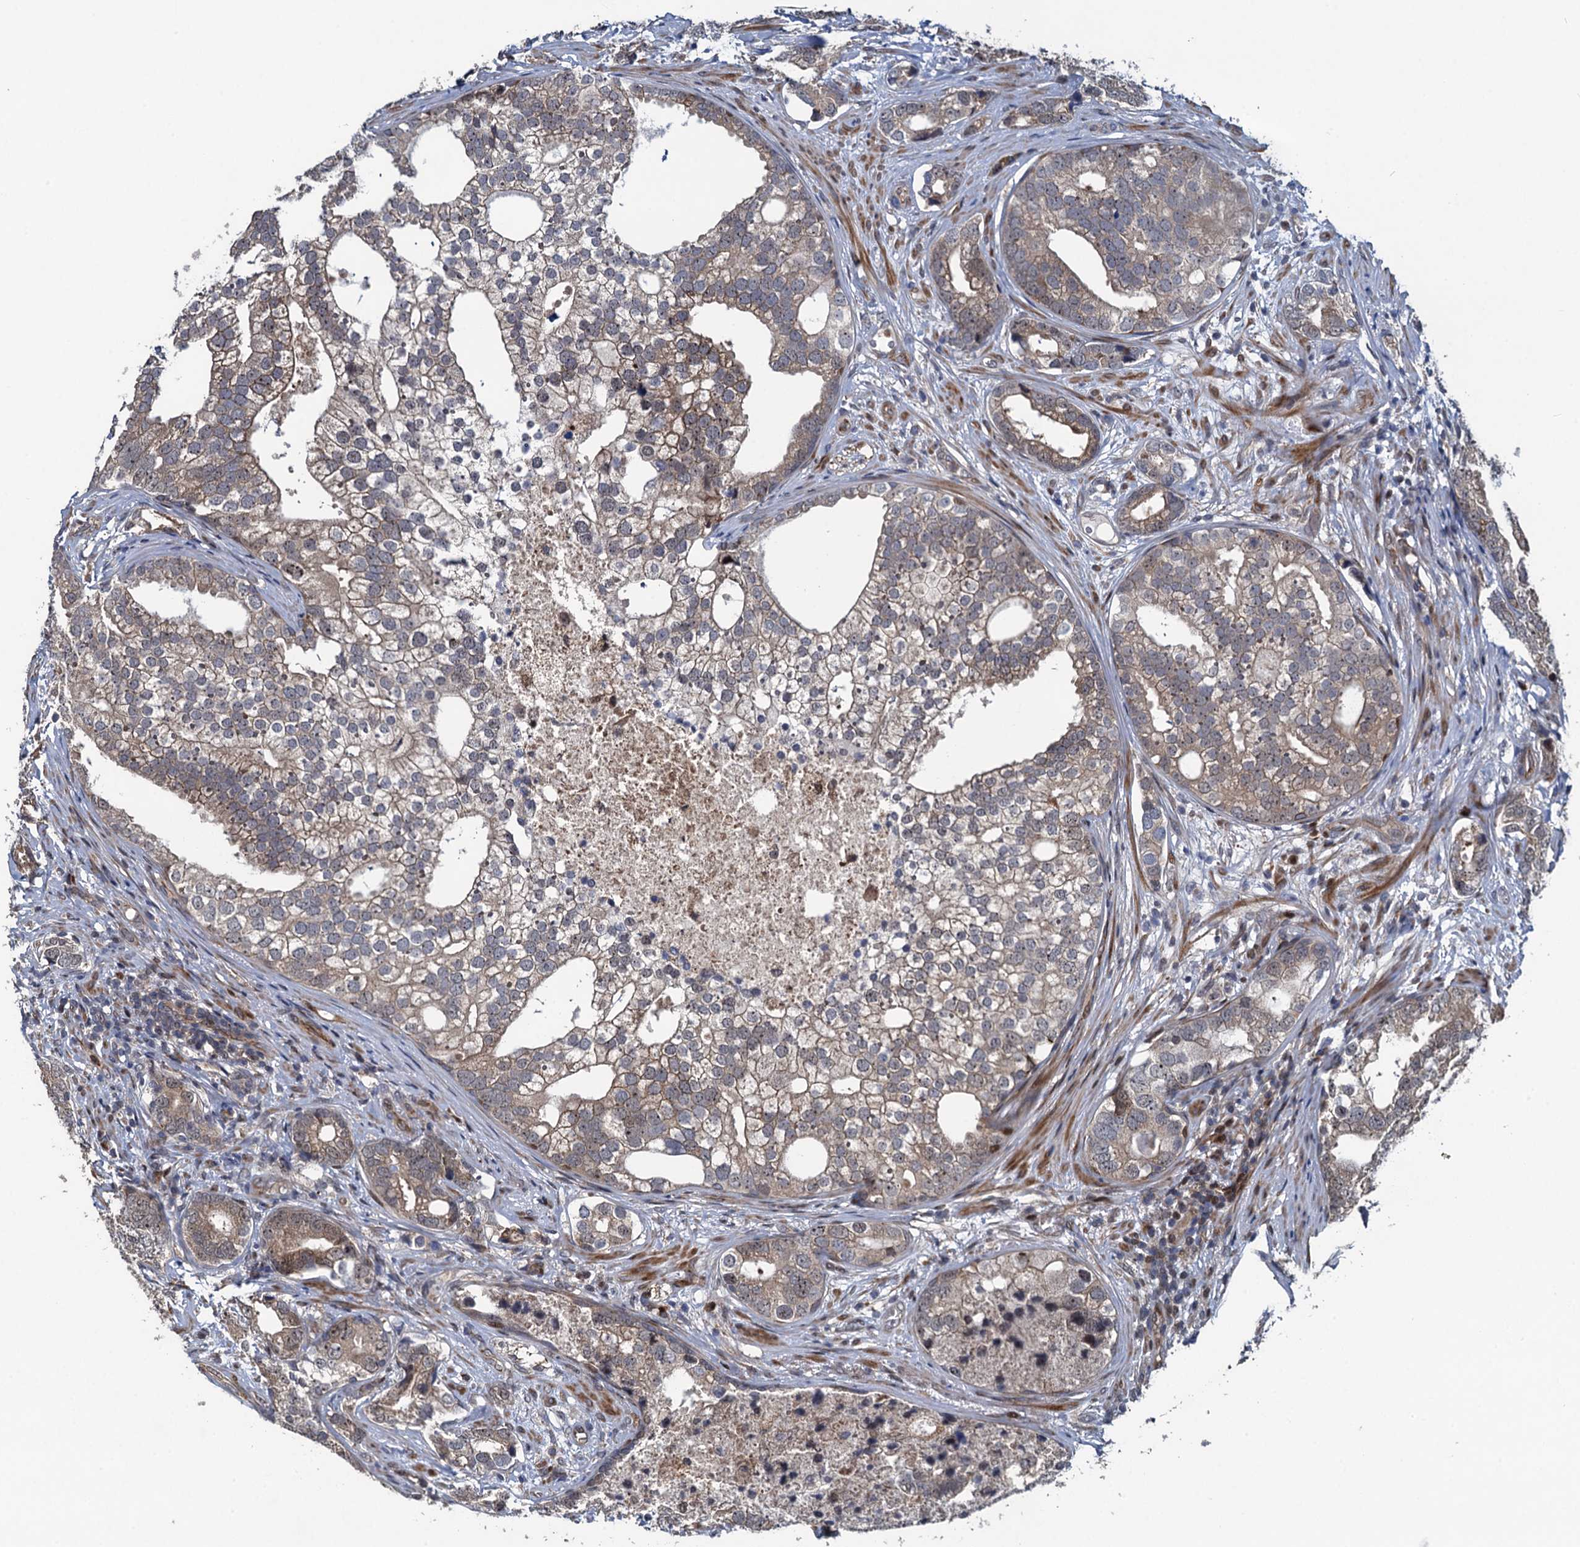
{"staining": {"intensity": "weak", "quantity": ">75%", "location": "cytoplasmic/membranous"}, "tissue": "prostate cancer", "cell_type": "Tumor cells", "image_type": "cancer", "snomed": [{"axis": "morphology", "description": "Adenocarcinoma, High grade"}, {"axis": "topography", "description": "Prostate"}], "caption": "Weak cytoplasmic/membranous positivity is appreciated in approximately >75% of tumor cells in prostate cancer (high-grade adenocarcinoma).", "gene": "ATOSA", "patient": {"sex": "male", "age": 75}}